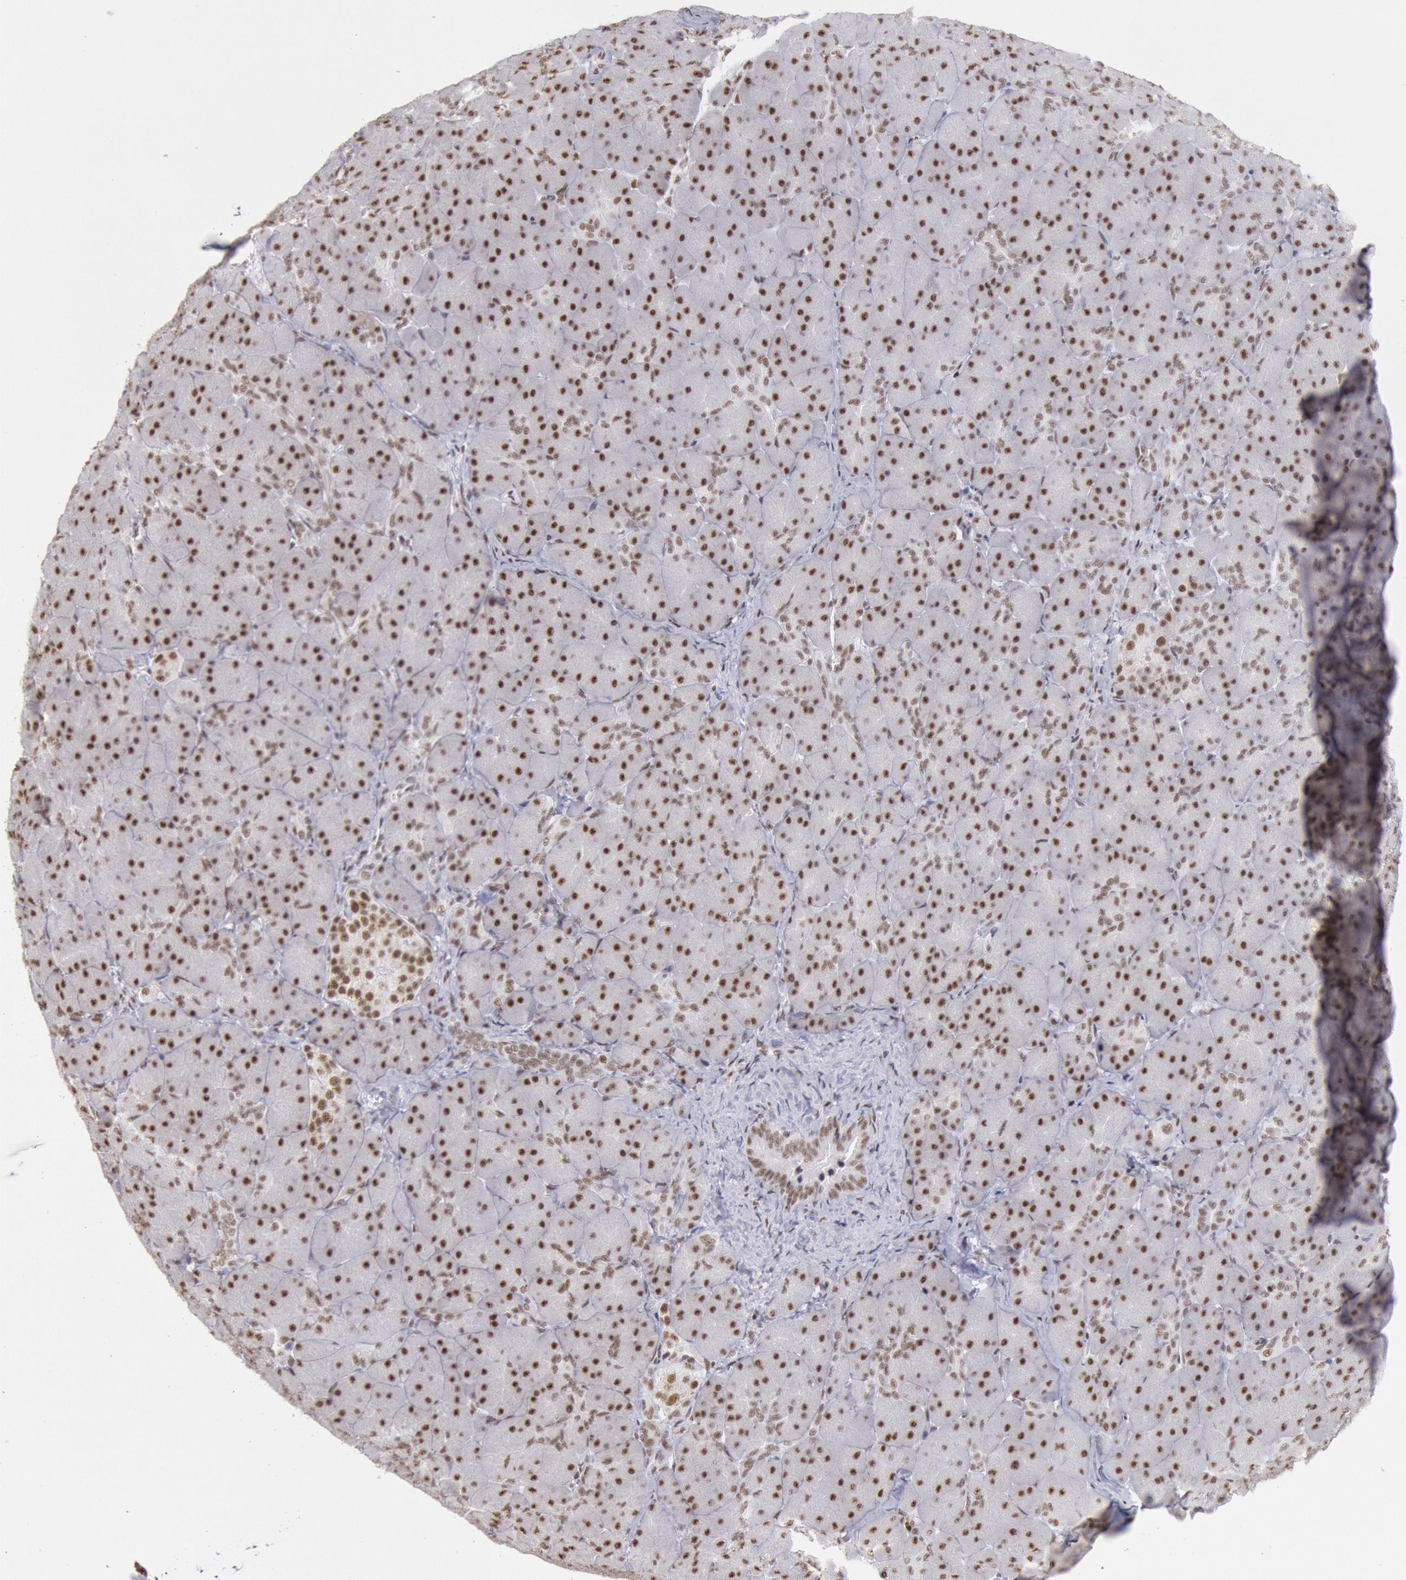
{"staining": {"intensity": "strong", "quantity": ">75%", "location": "nuclear"}, "tissue": "pancreas", "cell_type": "Exocrine glandular cells", "image_type": "normal", "snomed": [{"axis": "morphology", "description": "Normal tissue, NOS"}, {"axis": "topography", "description": "Pancreas"}], "caption": "Immunohistochemical staining of unremarkable pancreas displays high levels of strong nuclear positivity in approximately >75% of exocrine glandular cells. The protein of interest is stained brown, and the nuclei are stained in blue (DAB (3,3'-diaminobenzidine) IHC with brightfield microscopy, high magnification).", "gene": "SNRPD3", "patient": {"sex": "male", "age": 66}}